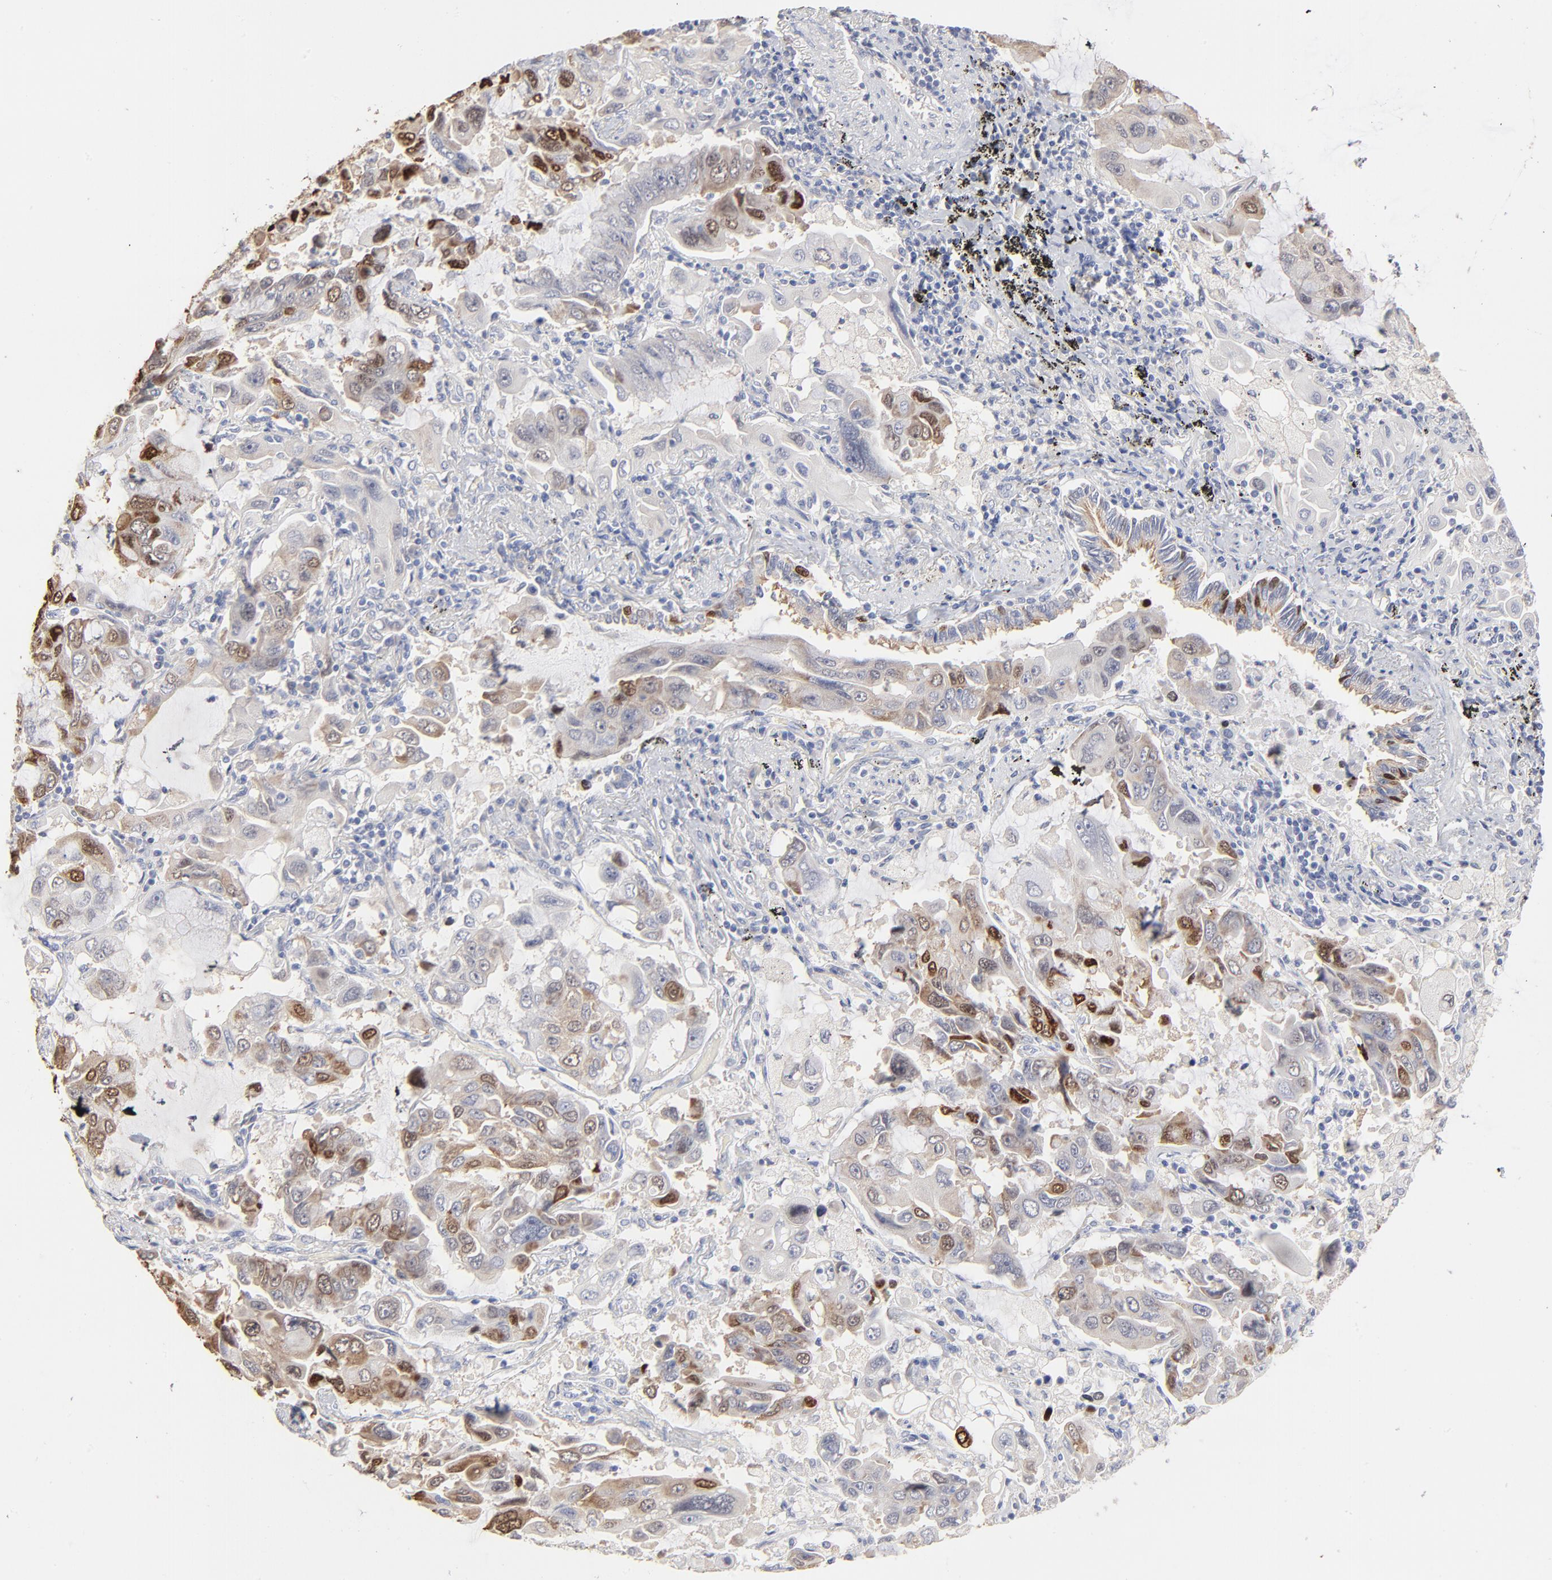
{"staining": {"intensity": "moderate", "quantity": "25%-75%", "location": "cytoplasmic/membranous,nuclear"}, "tissue": "lung cancer", "cell_type": "Tumor cells", "image_type": "cancer", "snomed": [{"axis": "morphology", "description": "Adenocarcinoma, NOS"}, {"axis": "topography", "description": "Lung"}], "caption": "IHC histopathology image of neoplastic tissue: lung cancer stained using IHC displays medium levels of moderate protein expression localized specifically in the cytoplasmic/membranous and nuclear of tumor cells, appearing as a cytoplasmic/membranous and nuclear brown color.", "gene": "DNAL4", "patient": {"sex": "male", "age": 64}}